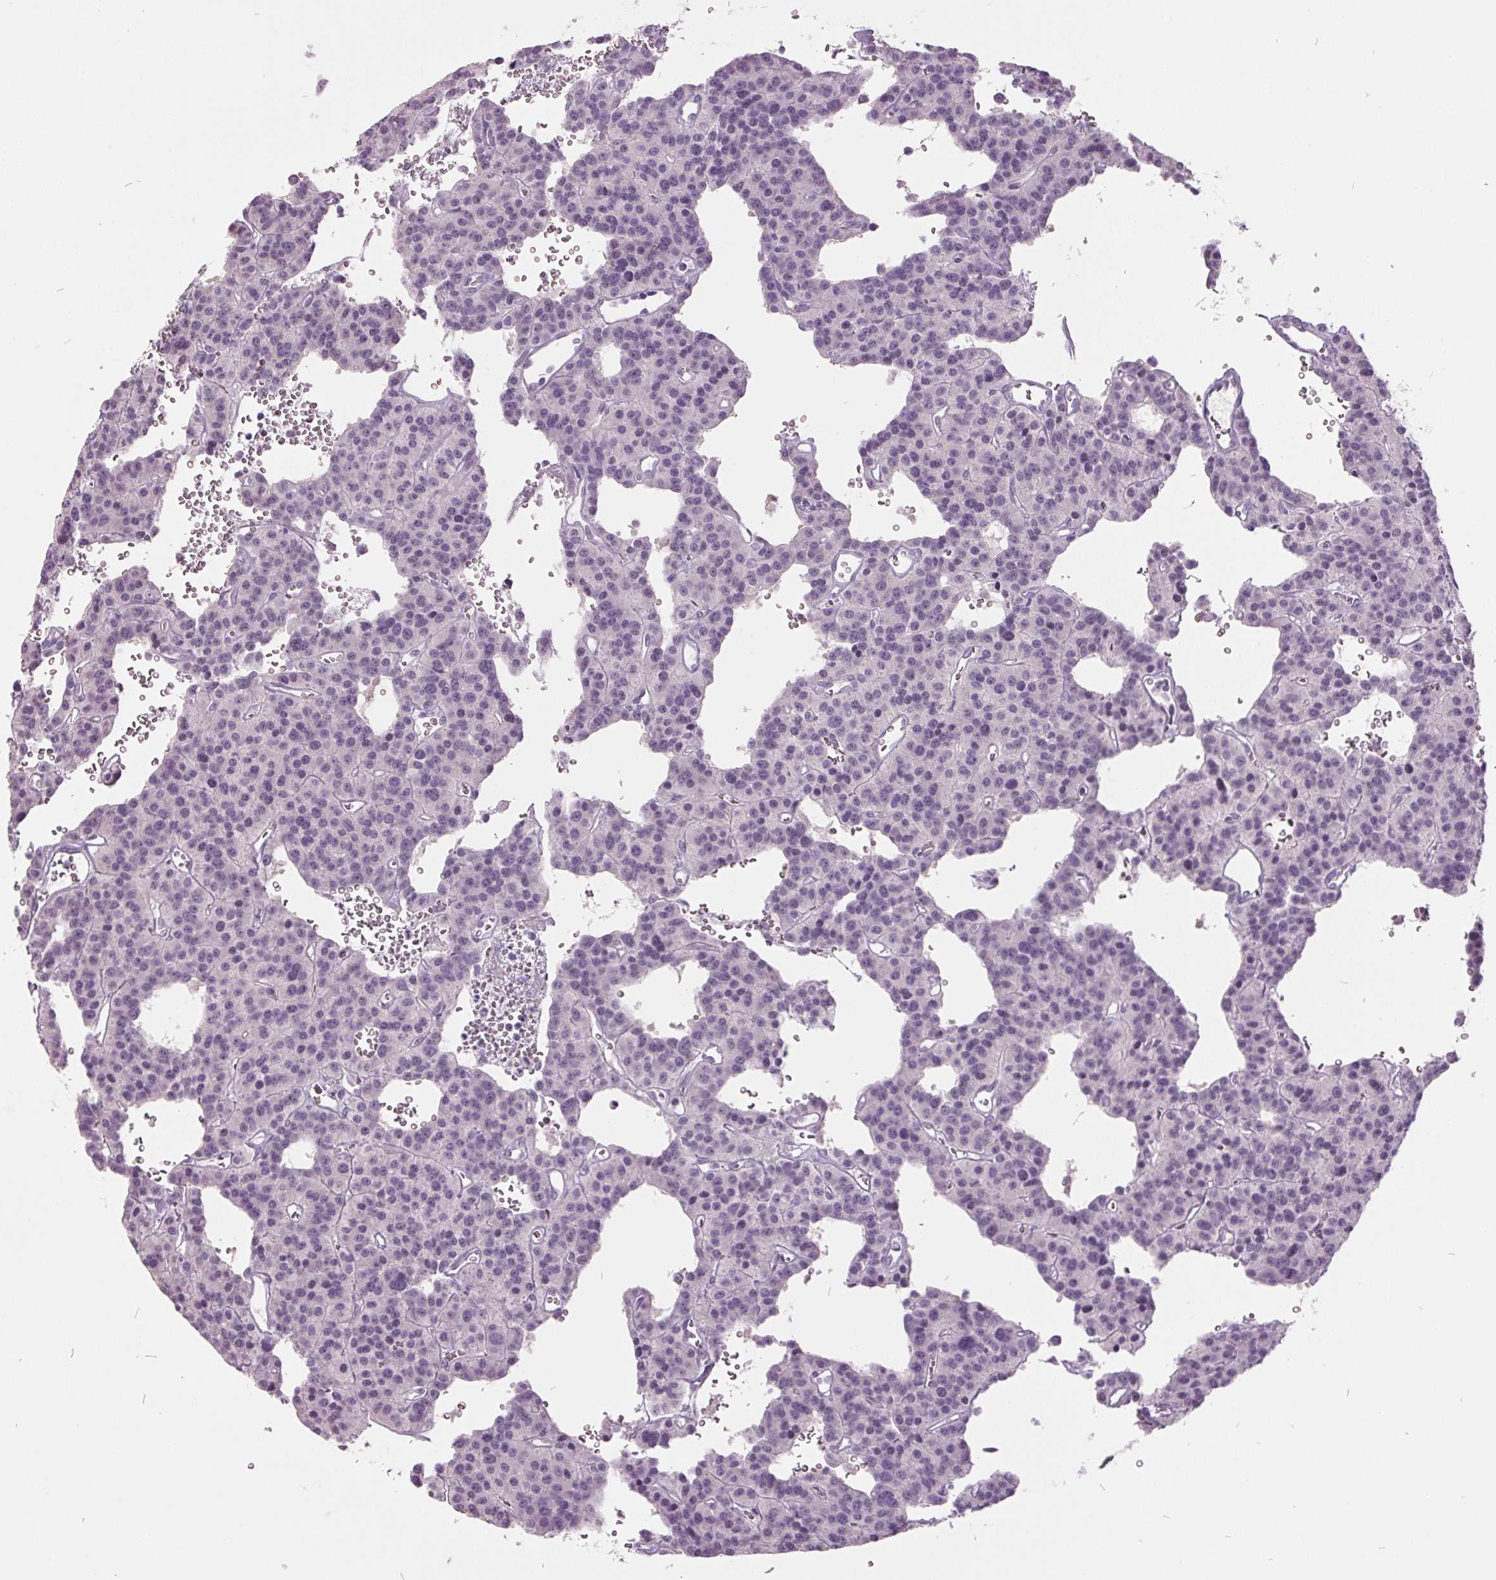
{"staining": {"intensity": "negative", "quantity": "none", "location": "none"}, "tissue": "carcinoid", "cell_type": "Tumor cells", "image_type": "cancer", "snomed": [{"axis": "morphology", "description": "Carcinoid, malignant, NOS"}, {"axis": "topography", "description": "Lung"}], "caption": "This is an IHC image of carcinoid (malignant). There is no expression in tumor cells.", "gene": "C2orf16", "patient": {"sex": "female", "age": 71}}